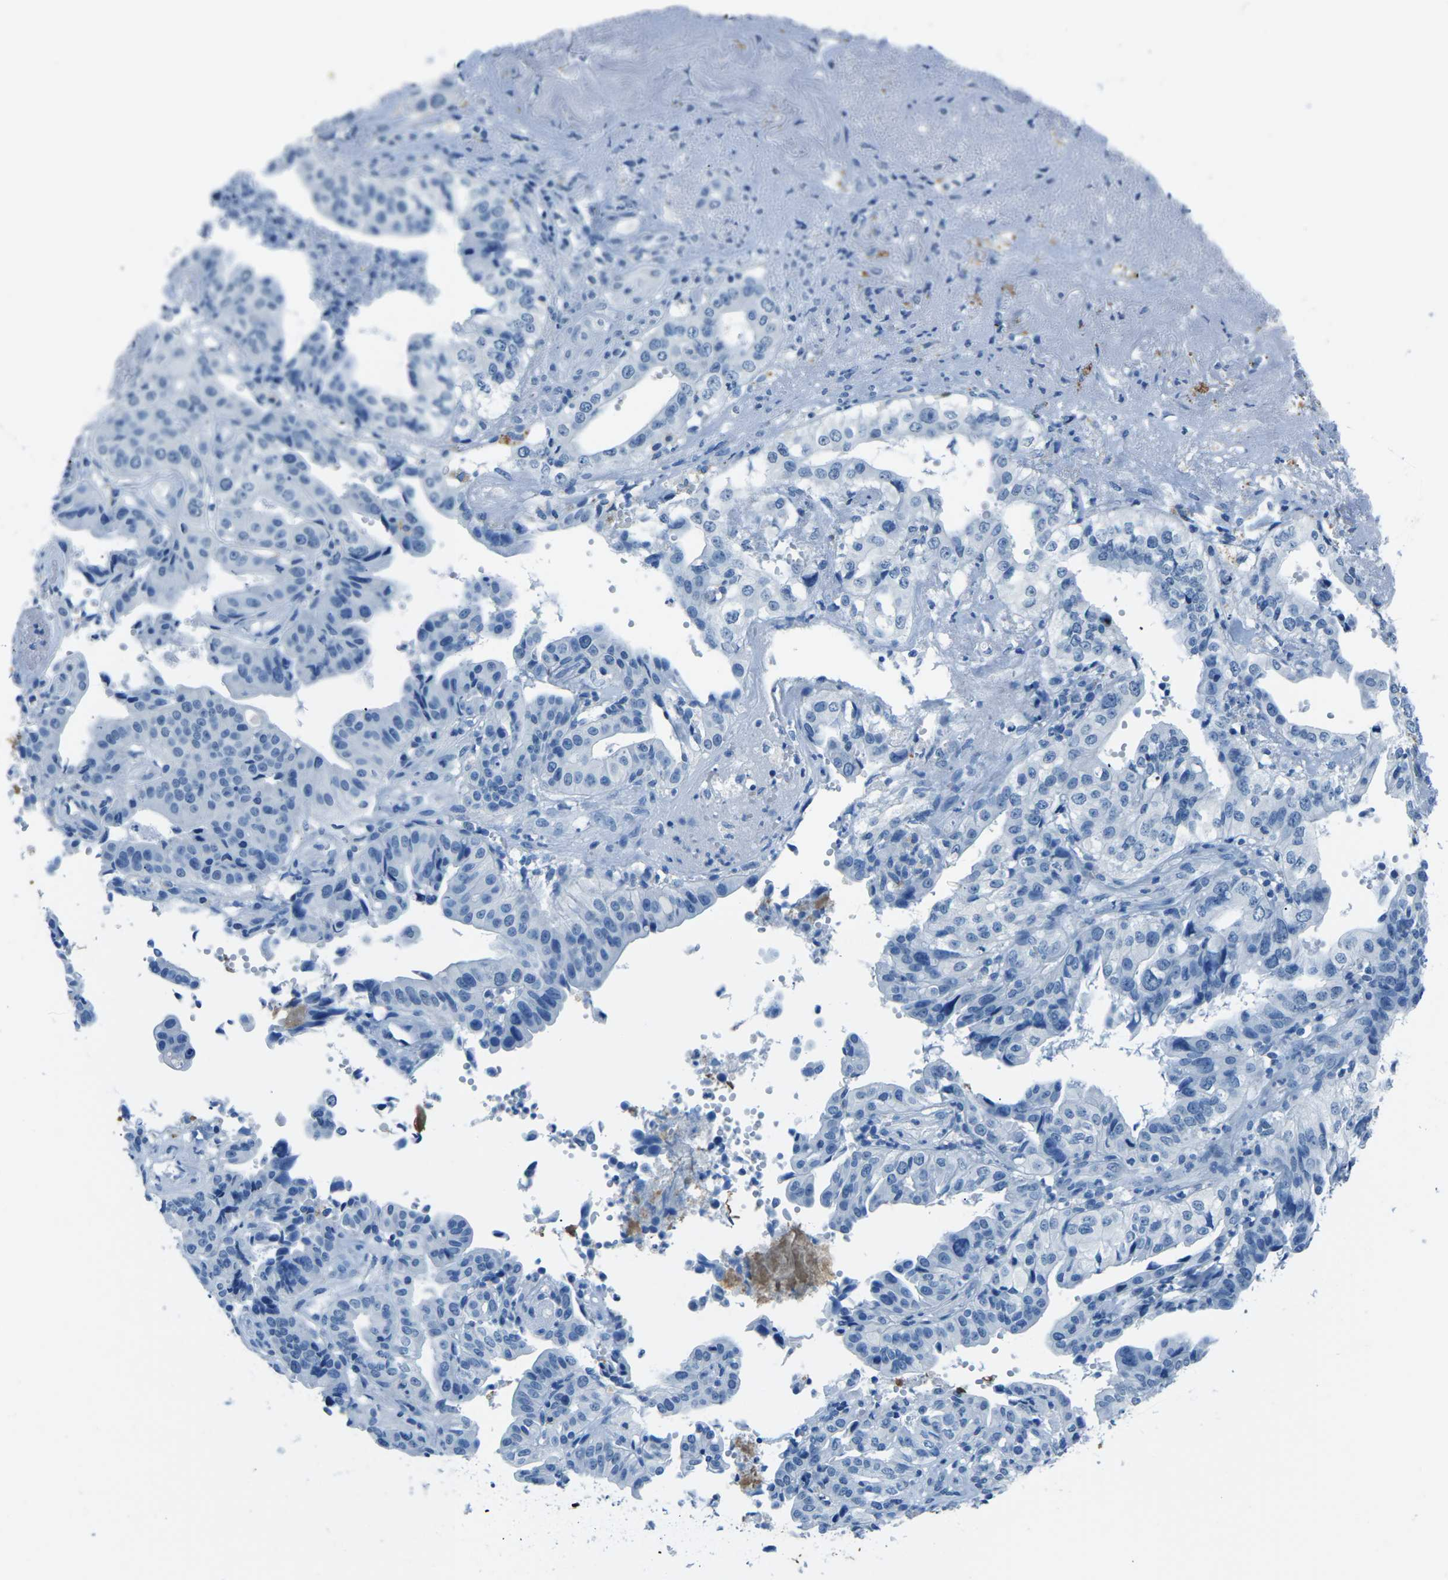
{"staining": {"intensity": "negative", "quantity": "none", "location": "none"}, "tissue": "liver cancer", "cell_type": "Tumor cells", "image_type": "cancer", "snomed": [{"axis": "morphology", "description": "Cholangiocarcinoma"}, {"axis": "topography", "description": "Liver"}], "caption": "An image of human liver cancer is negative for staining in tumor cells.", "gene": "MYH8", "patient": {"sex": "female", "age": 61}}